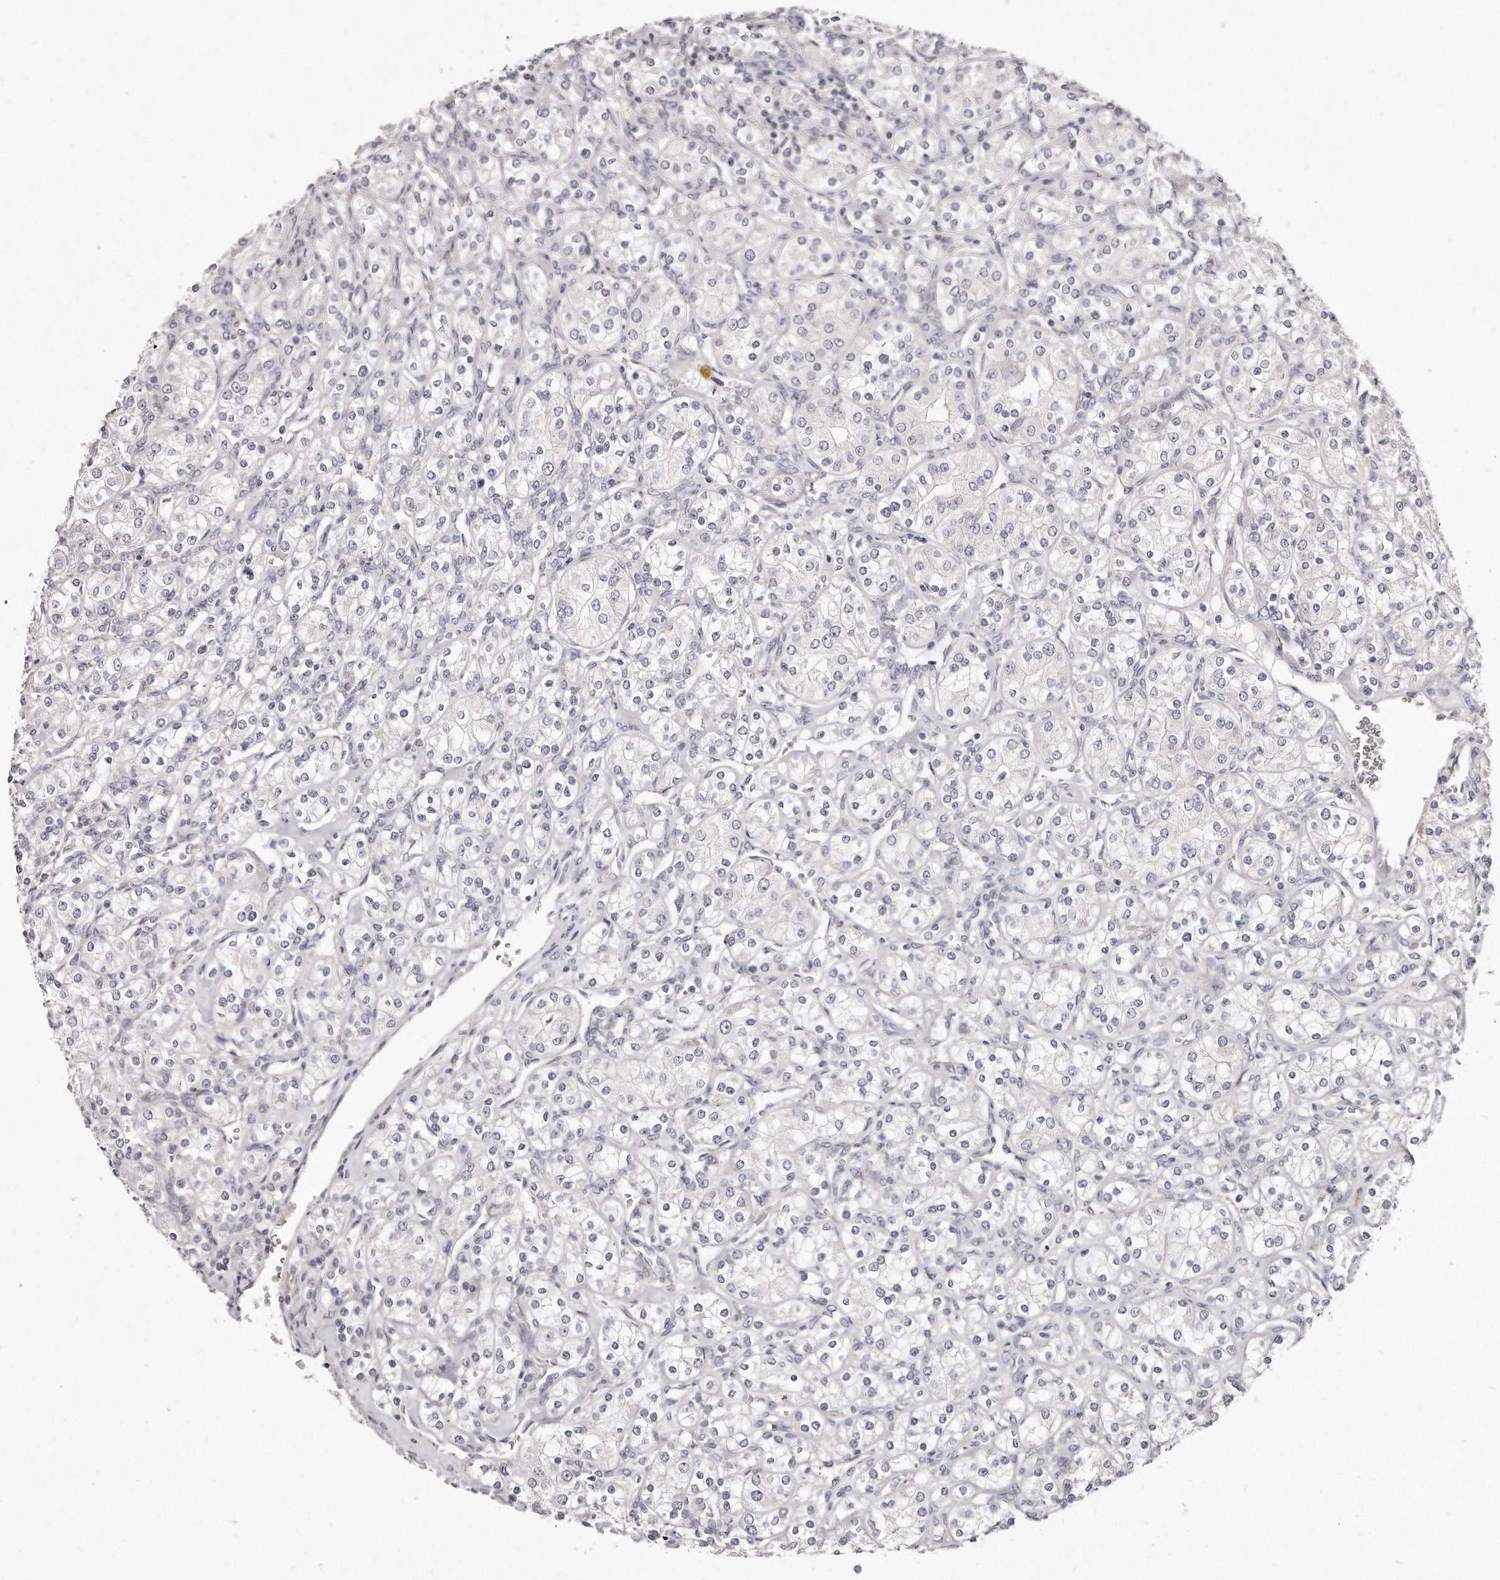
{"staining": {"intensity": "negative", "quantity": "none", "location": "none"}, "tissue": "renal cancer", "cell_type": "Tumor cells", "image_type": "cancer", "snomed": [{"axis": "morphology", "description": "Adenocarcinoma, NOS"}, {"axis": "topography", "description": "Kidney"}], "caption": "Immunohistochemistry (IHC) photomicrograph of neoplastic tissue: human renal adenocarcinoma stained with DAB (3,3'-diaminobenzidine) displays no significant protein expression in tumor cells.", "gene": "TTLL4", "patient": {"sex": "male", "age": 77}}